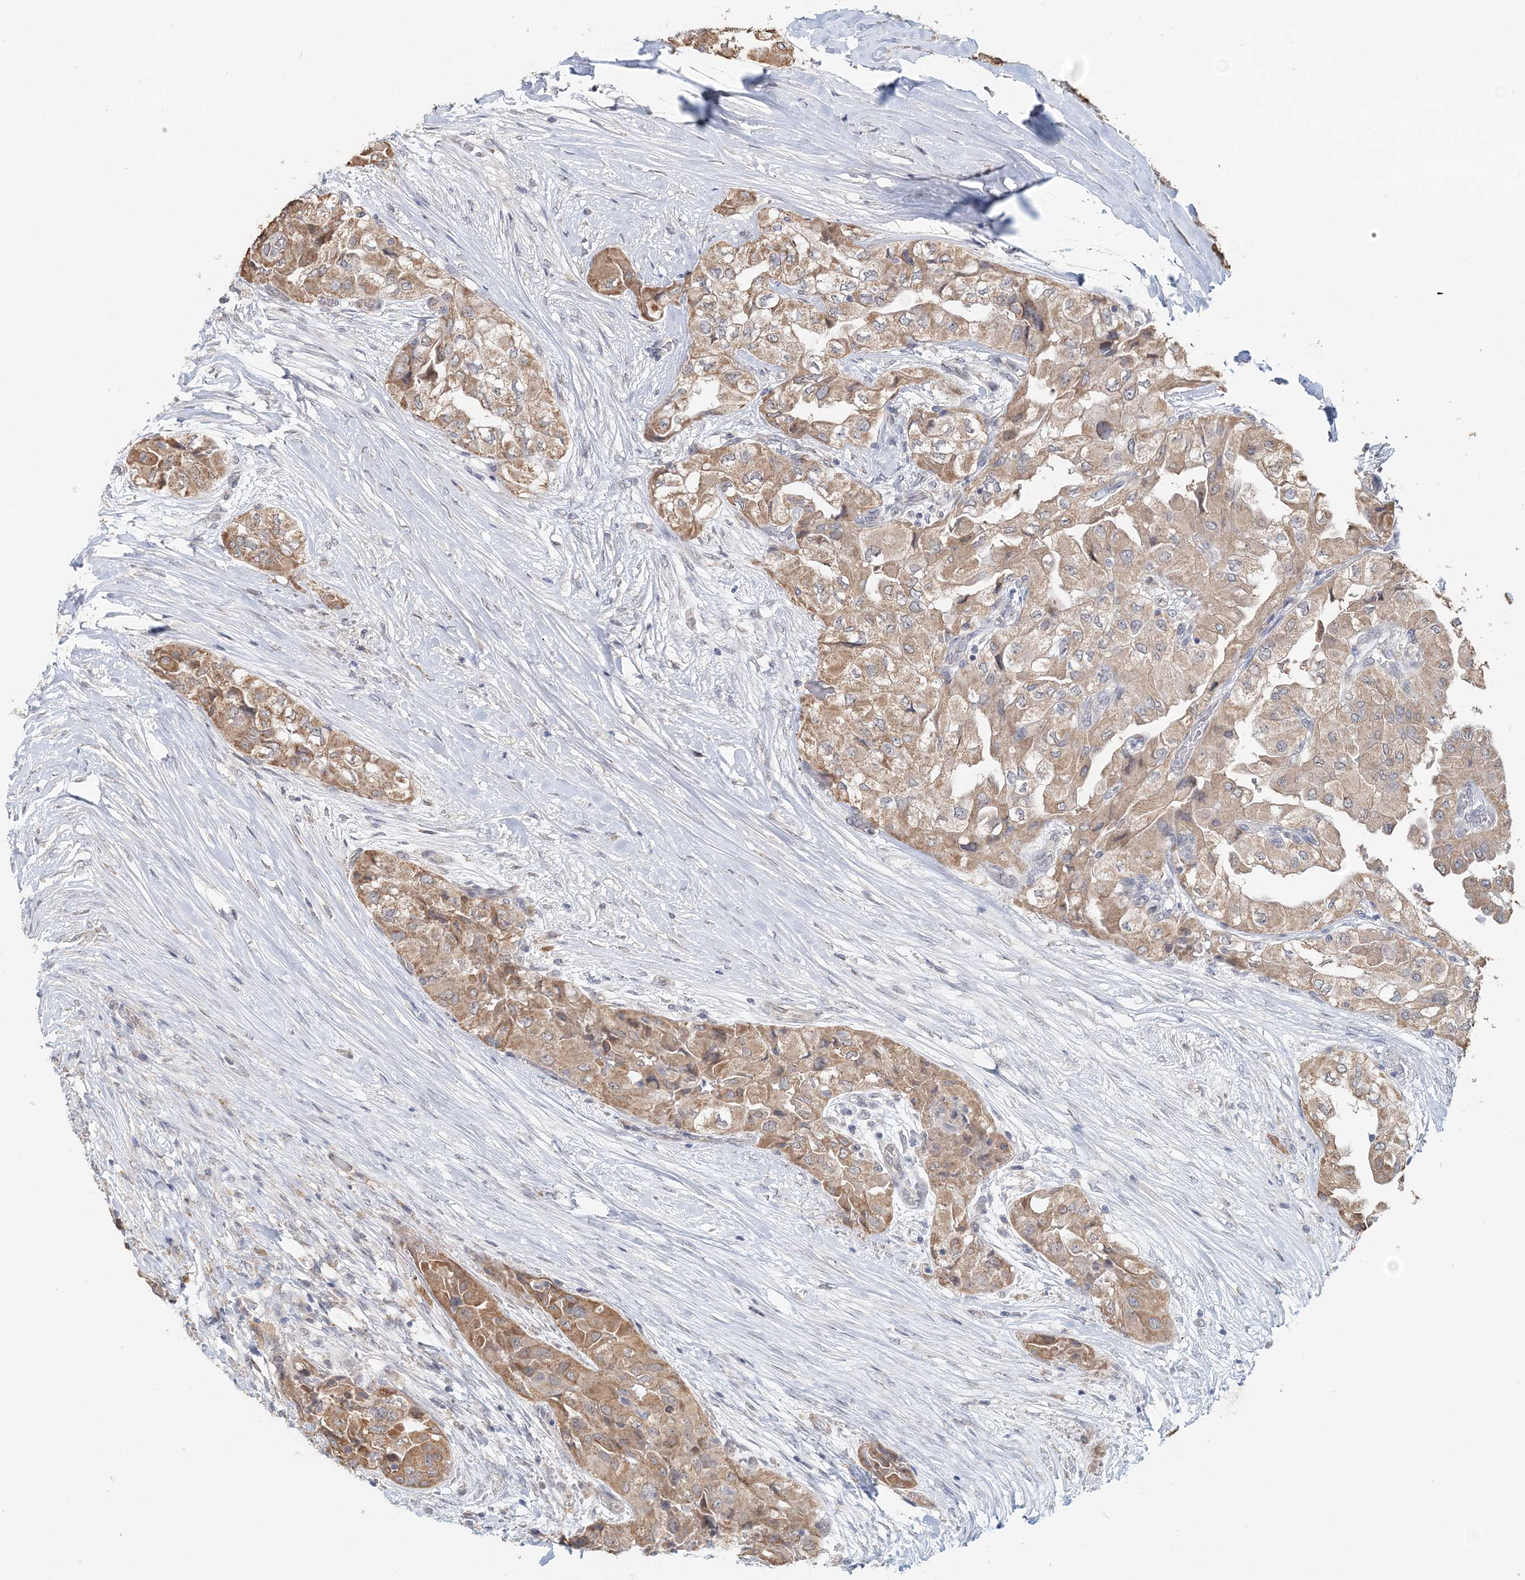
{"staining": {"intensity": "moderate", "quantity": ">75%", "location": "cytoplasmic/membranous"}, "tissue": "thyroid cancer", "cell_type": "Tumor cells", "image_type": "cancer", "snomed": [{"axis": "morphology", "description": "Papillary adenocarcinoma, NOS"}, {"axis": "topography", "description": "Thyroid gland"}], "caption": "Immunohistochemical staining of papillary adenocarcinoma (thyroid) shows medium levels of moderate cytoplasmic/membranous staining in approximately >75% of tumor cells.", "gene": "FBXO38", "patient": {"sex": "female", "age": 59}}